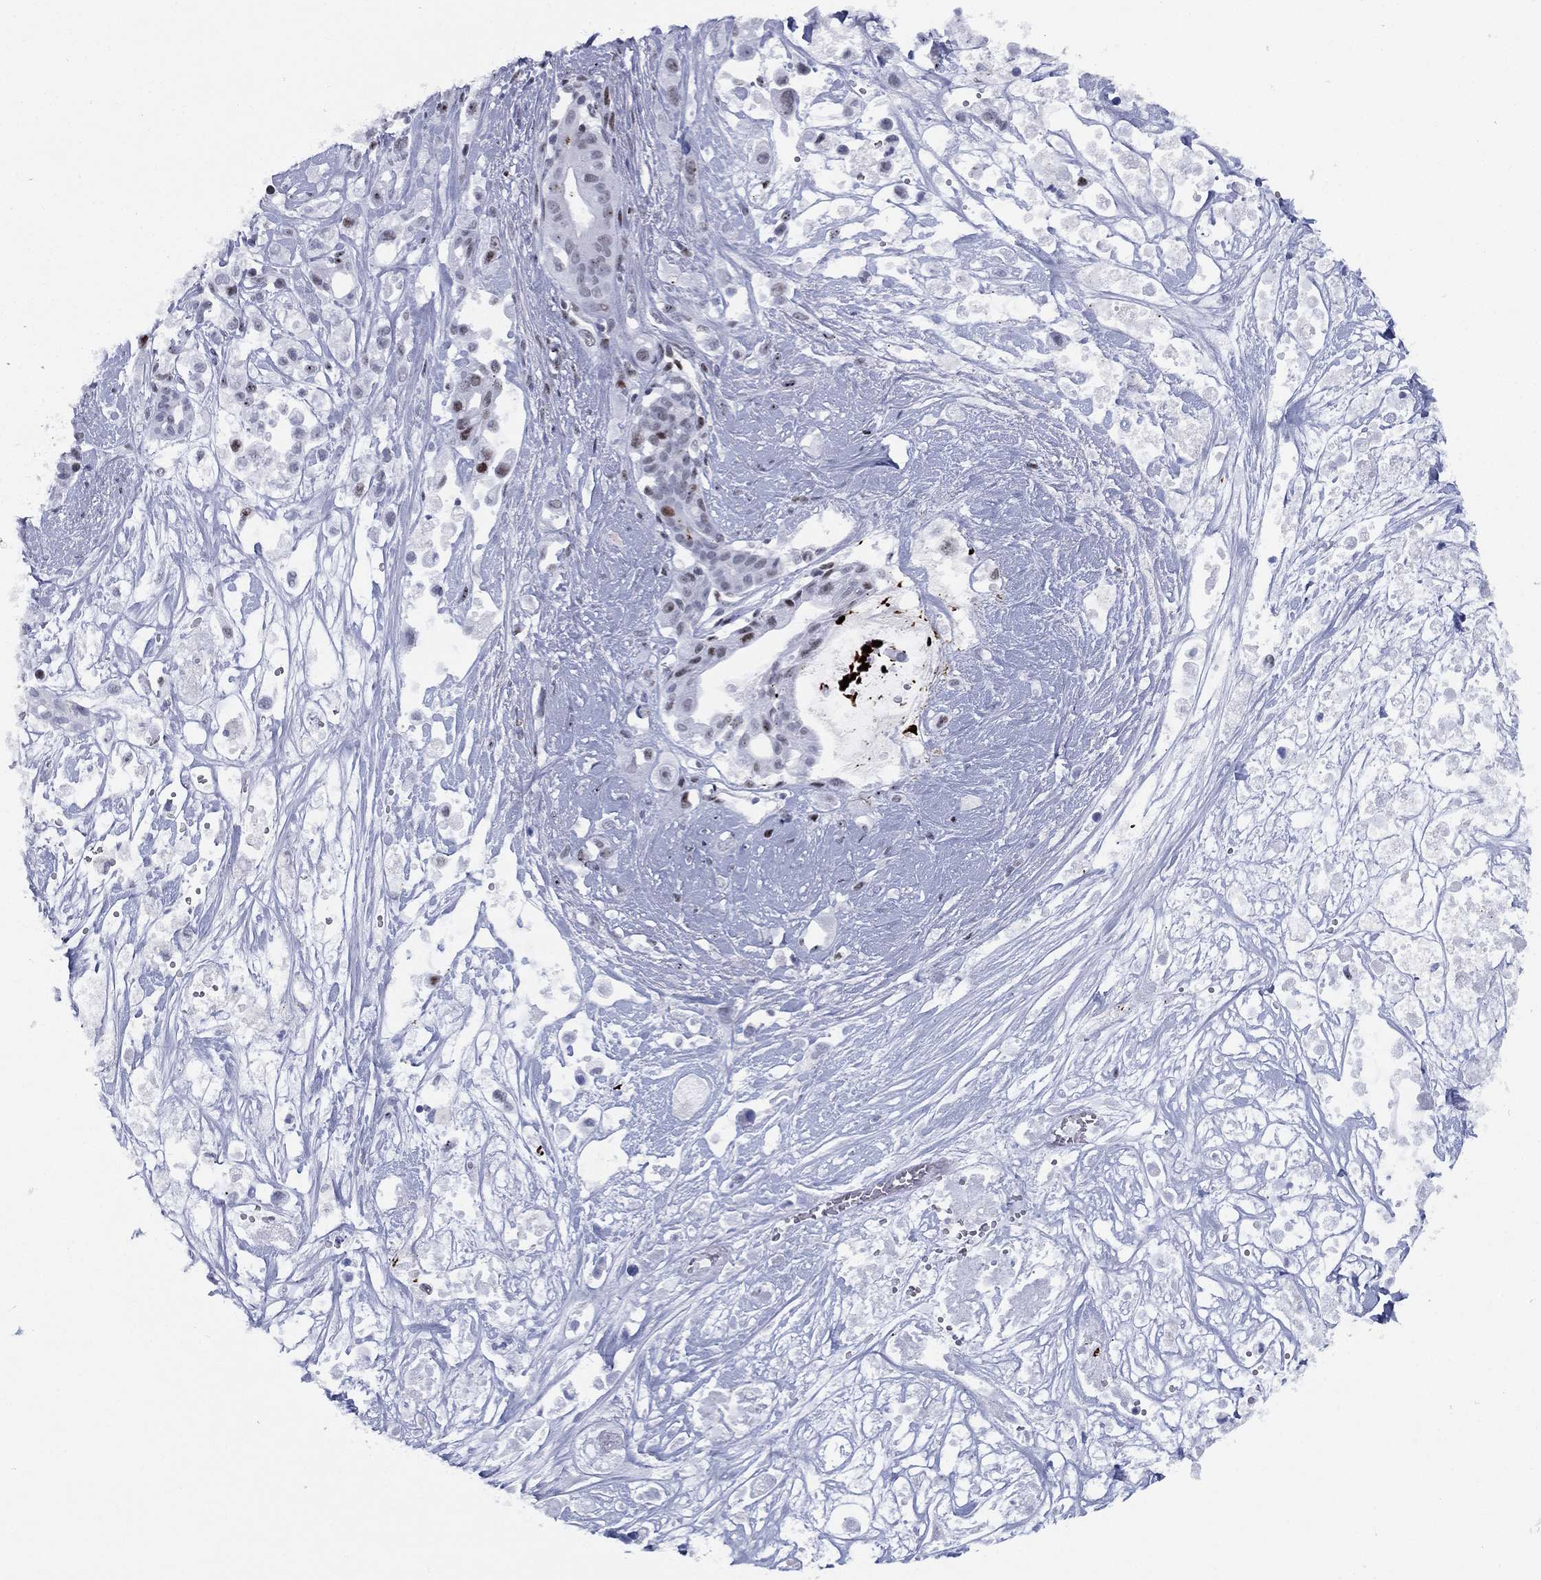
{"staining": {"intensity": "moderate", "quantity": "<25%", "location": "nuclear"}, "tissue": "pancreatic cancer", "cell_type": "Tumor cells", "image_type": "cancer", "snomed": [{"axis": "morphology", "description": "Adenocarcinoma, NOS"}, {"axis": "topography", "description": "Pancreas"}], "caption": "Pancreatic cancer (adenocarcinoma) tissue demonstrates moderate nuclear positivity in approximately <25% of tumor cells", "gene": "CYB561D2", "patient": {"sex": "male", "age": 44}}